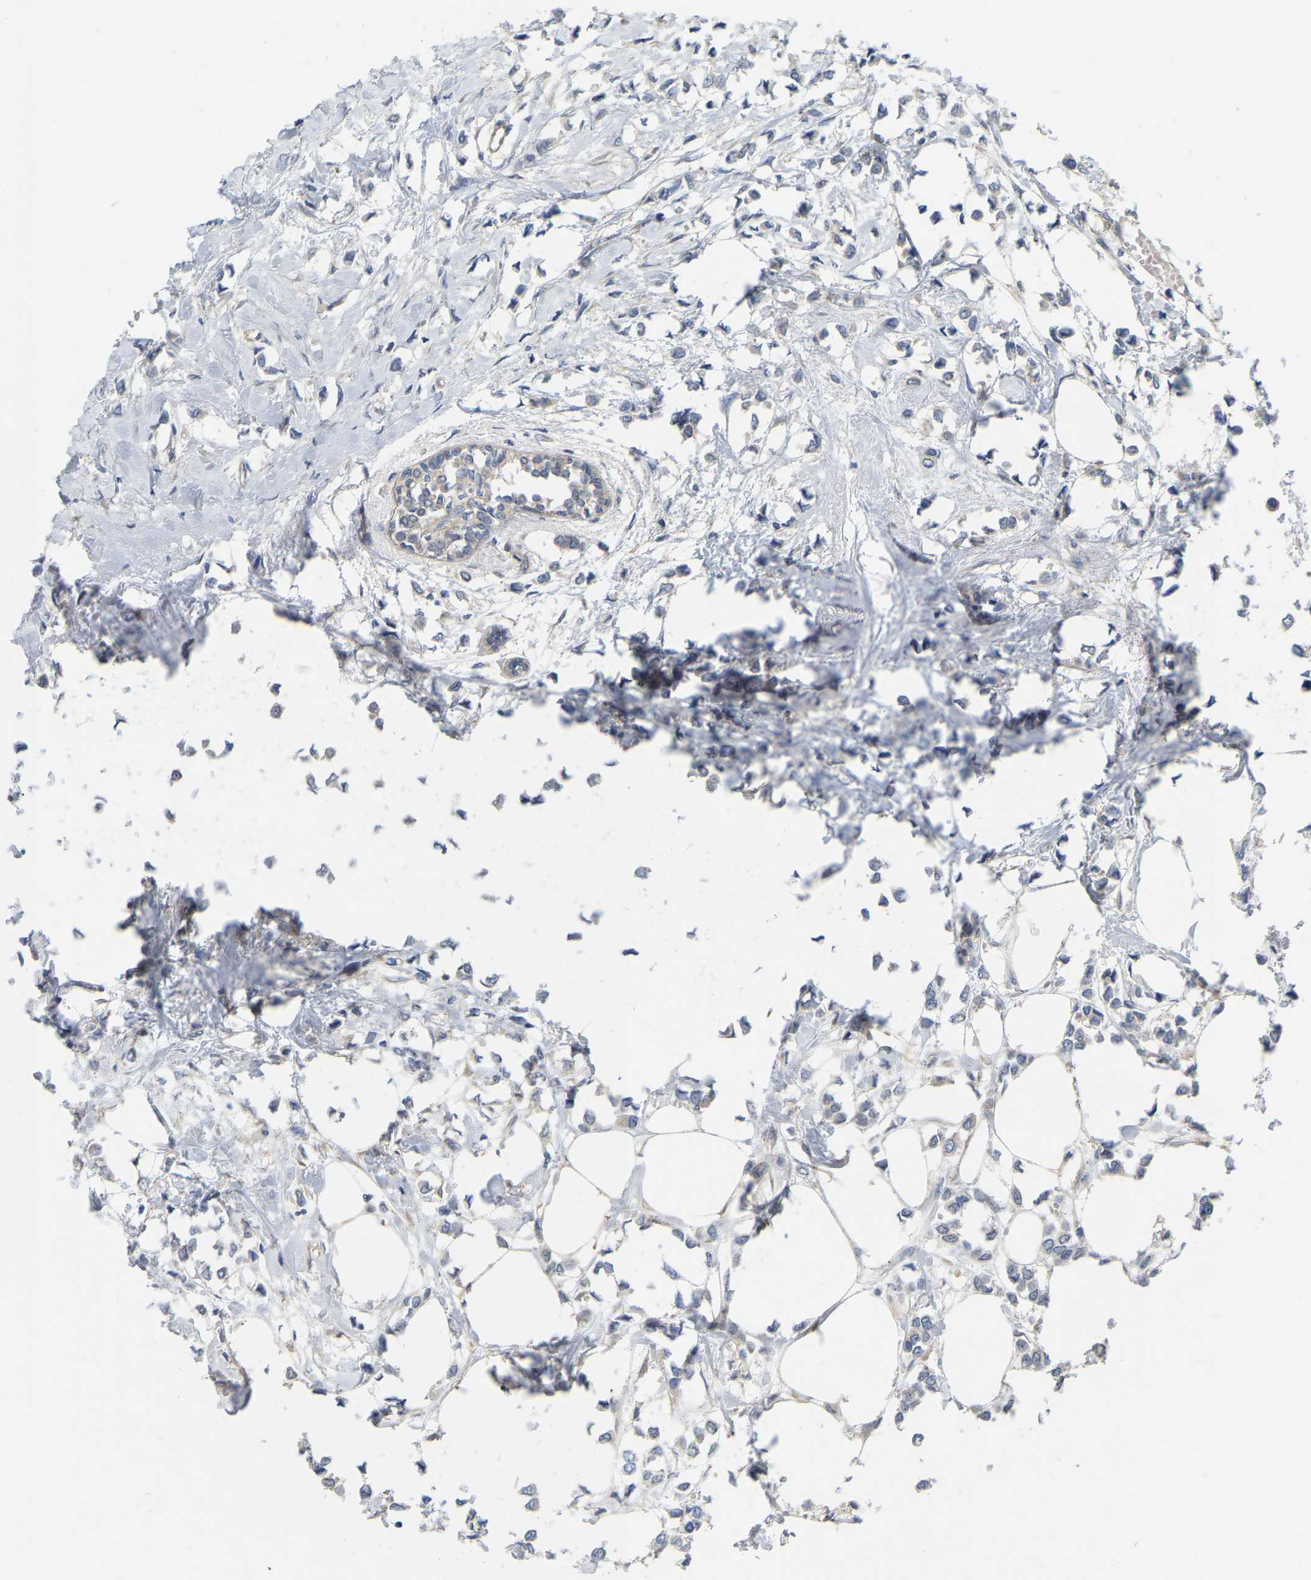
{"staining": {"intensity": "weak", "quantity": "<25%", "location": "cytoplasmic/membranous"}, "tissue": "breast cancer", "cell_type": "Tumor cells", "image_type": "cancer", "snomed": [{"axis": "morphology", "description": "Lobular carcinoma"}, {"axis": "topography", "description": "Breast"}], "caption": "Immunohistochemical staining of human breast lobular carcinoma shows no significant expression in tumor cells. (DAB immunohistochemistry, high magnification).", "gene": "WIPI2", "patient": {"sex": "female", "age": 51}}